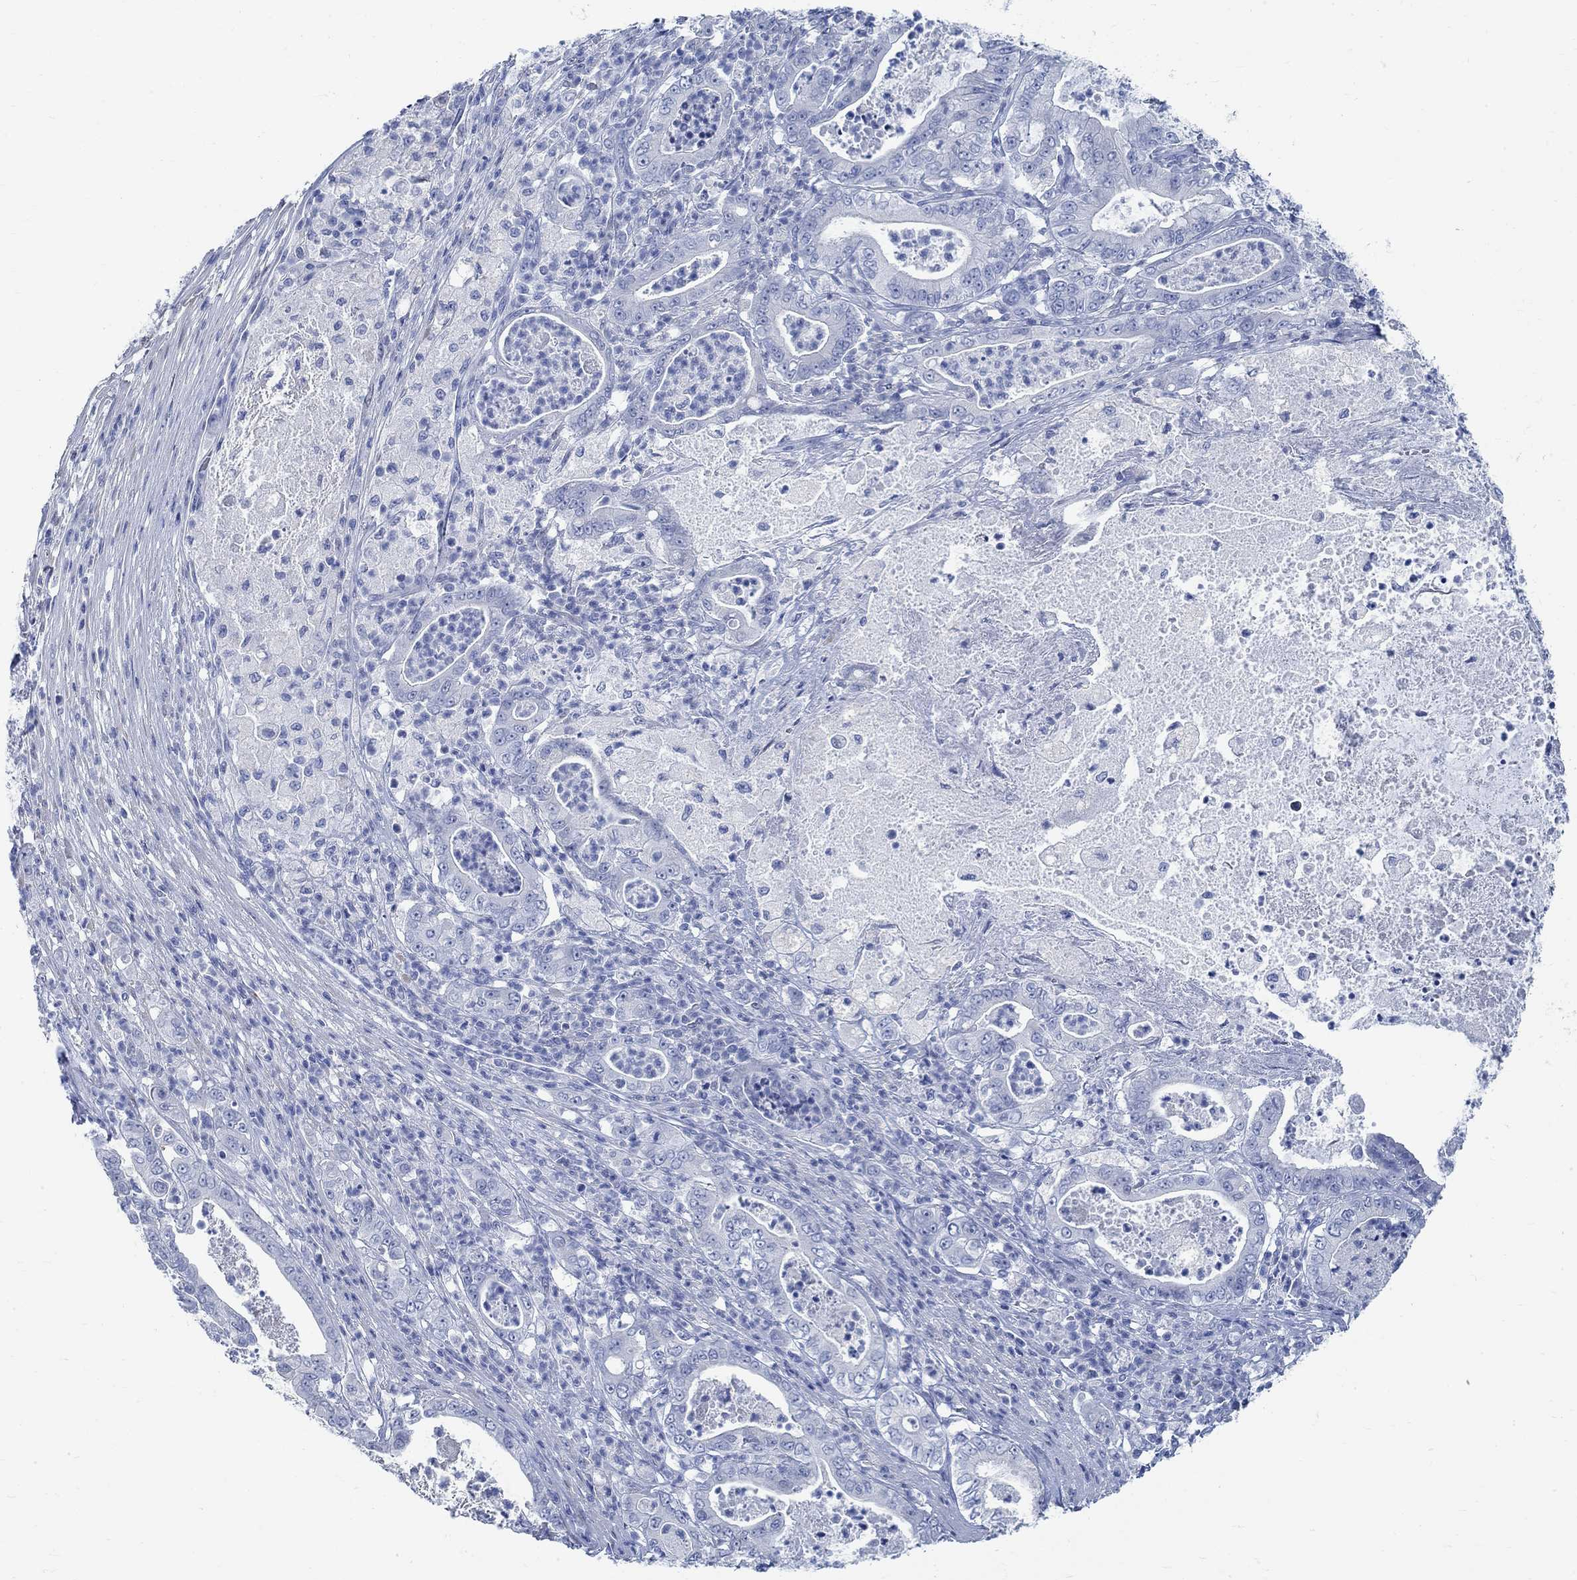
{"staining": {"intensity": "negative", "quantity": "none", "location": "none"}, "tissue": "pancreatic cancer", "cell_type": "Tumor cells", "image_type": "cancer", "snomed": [{"axis": "morphology", "description": "Adenocarcinoma, NOS"}, {"axis": "topography", "description": "Pancreas"}], "caption": "Tumor cells are negative for brown protein staining in adenocarcinoma (pancreatic).", "gene": "RBM20", "patient": {"sex": "male", "age": 71}}